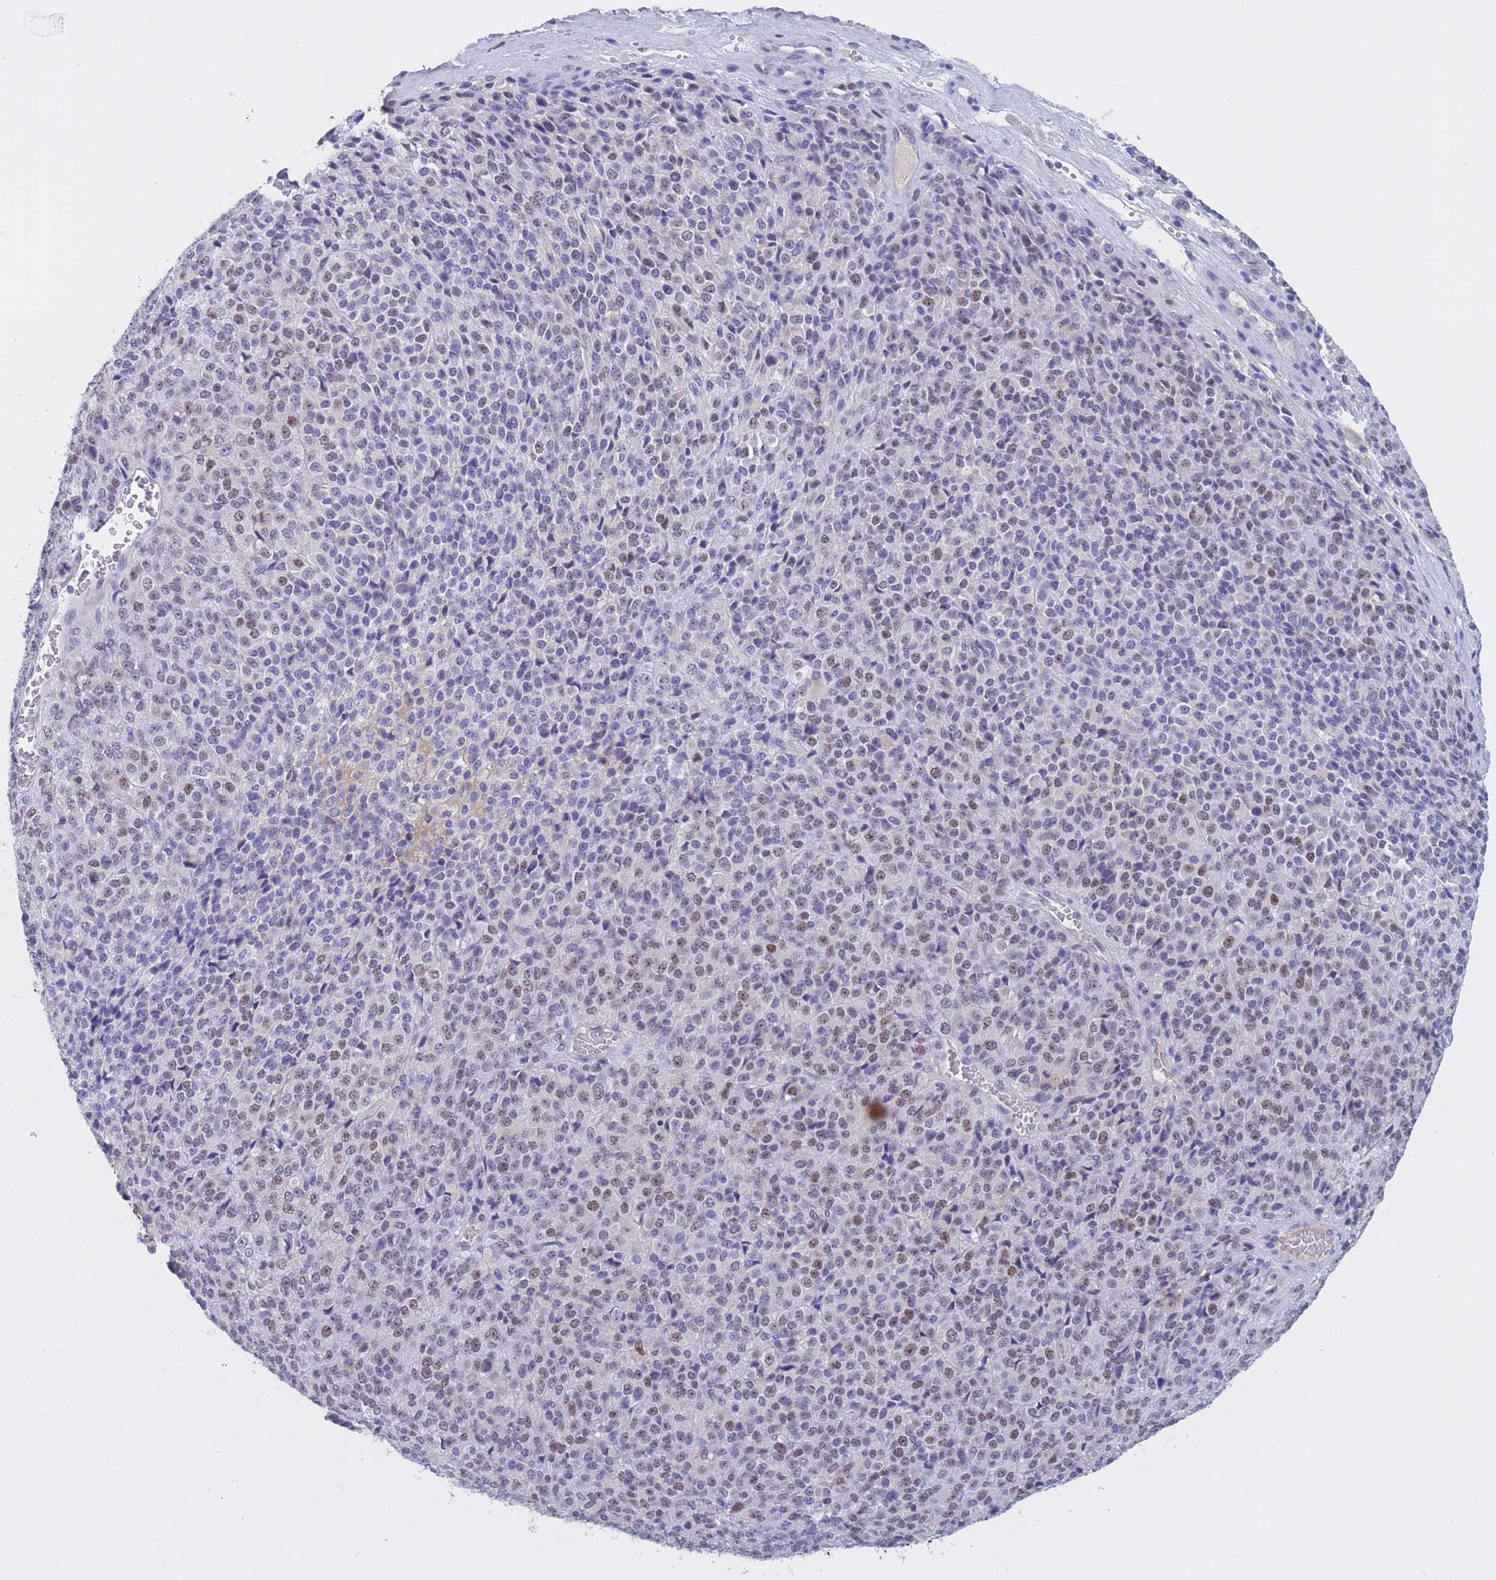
{"staining": {"intensity": "moderate", "quantity": "<25%", "location": "nuclear"}, "tissue": "melanoma", "cell_type": "Tumor cells", "image_type": "cancer", "snomed": [{"axis": "morphology", "description": "Malignant melanoma, Metastatic site"}, {"axis": "topography", "description": "Brain"}], "caption": "Immunohistochemical staining of malignant melanoma (metastatic site) reveals low levels of moderate nuclear protein expression in about <25% of tumor cells.", "gene": "BOP1", "patient": {"sex": "female", "age": 56}}